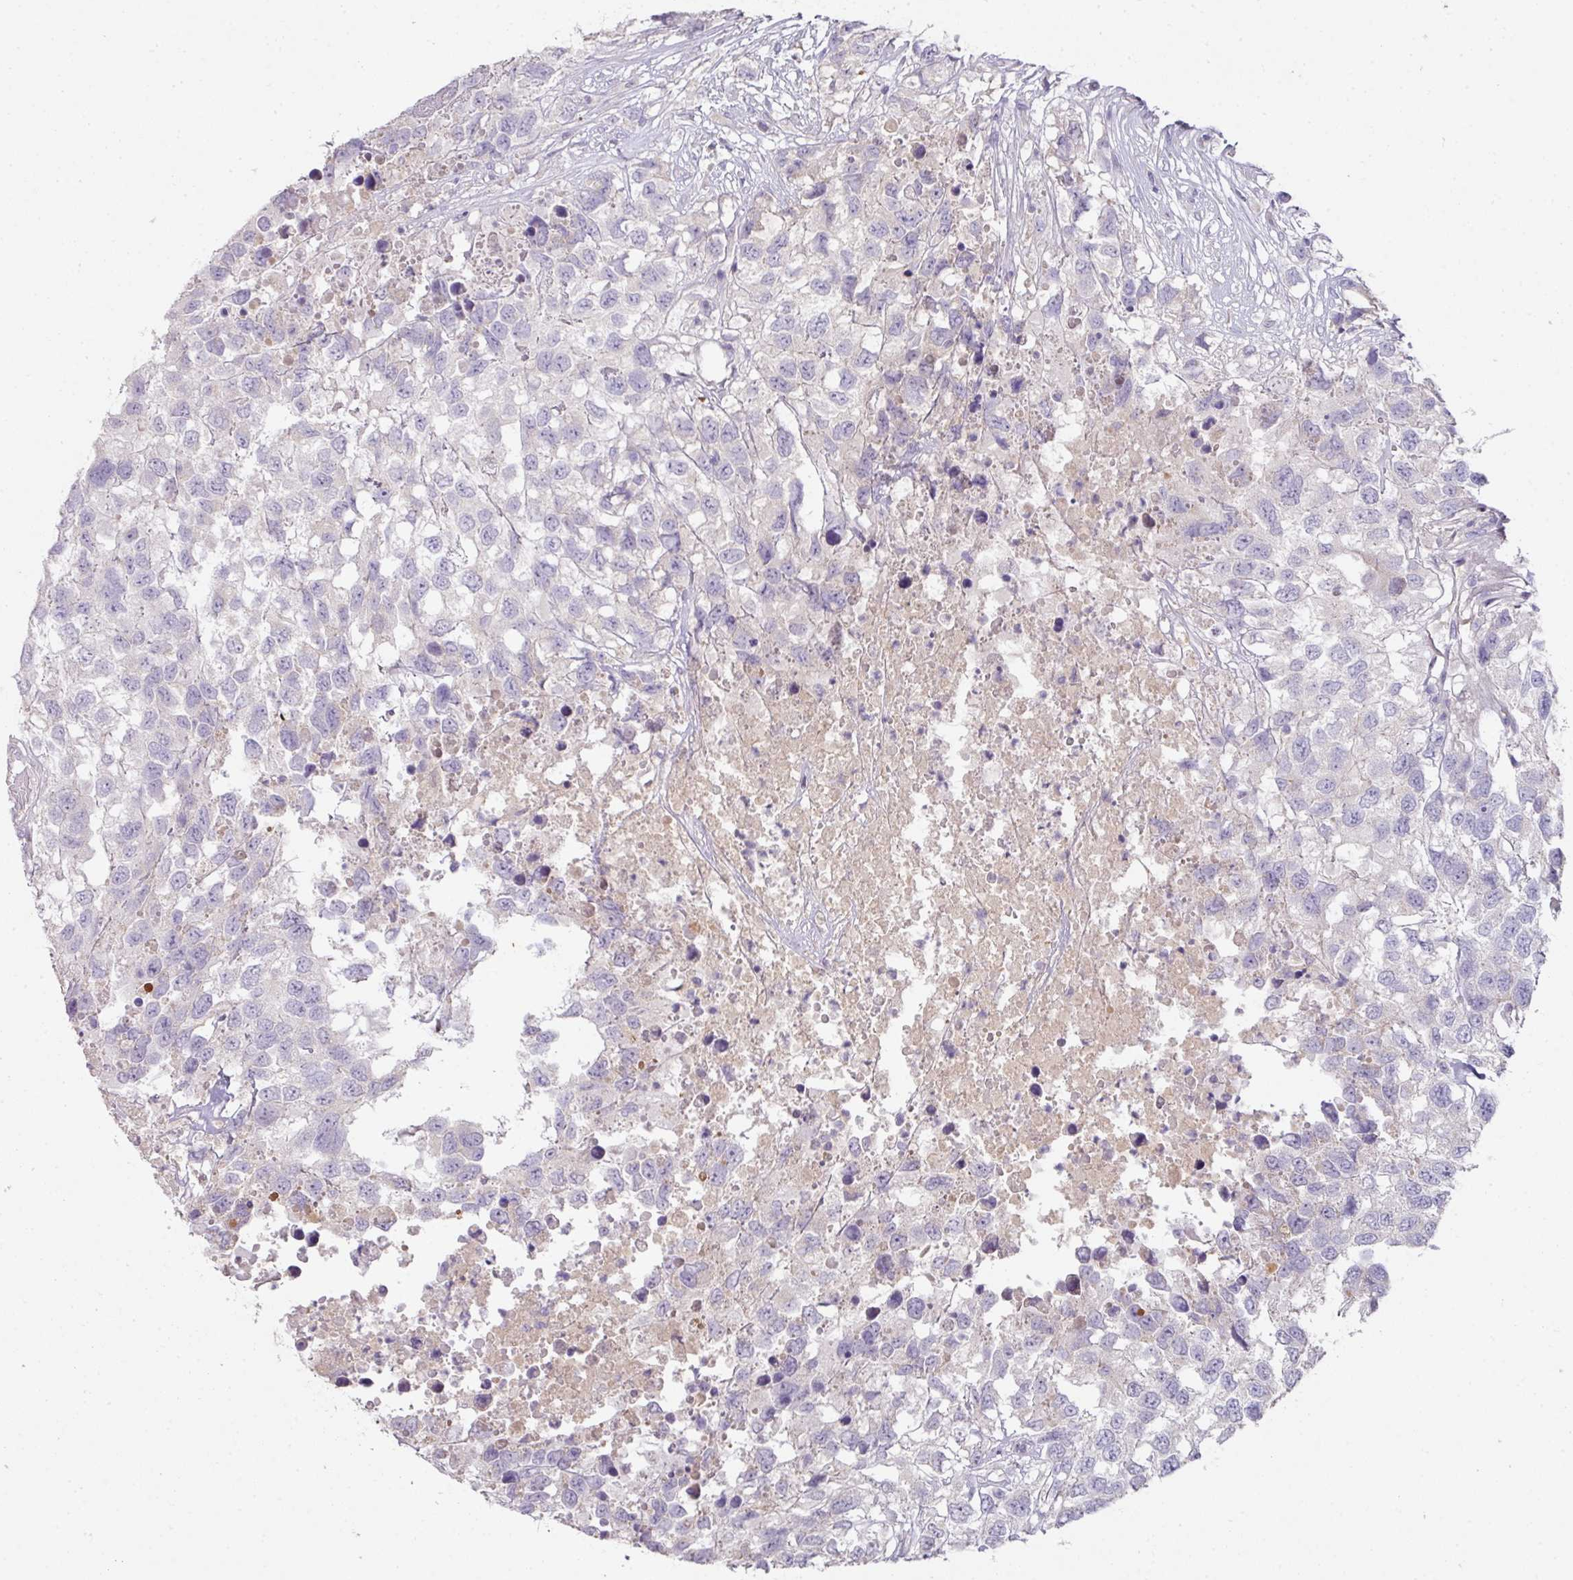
{"staining": {"intensity": "negative", "quantity": "none", "location": "none"}, "tissue": "testis cancer", "cell_type": "Tumor cells", "image_type": "cancer", "snomed": [{"axis": "morphology", "description": "Carcinoma, Embryonal, NOS"}, {"axis": "topography", "description": "Testis"}], "caption": "Immunohistochemical staining of testis cancer (embryonal carcinoma) reveals no significant positivity in tumor cells. The staining is performed using DAB brown chromogen with nuclei counter-stained in using hematoxylin.", "gene": "ZNF266", "patient": {"sex": "male", "age": 83}}